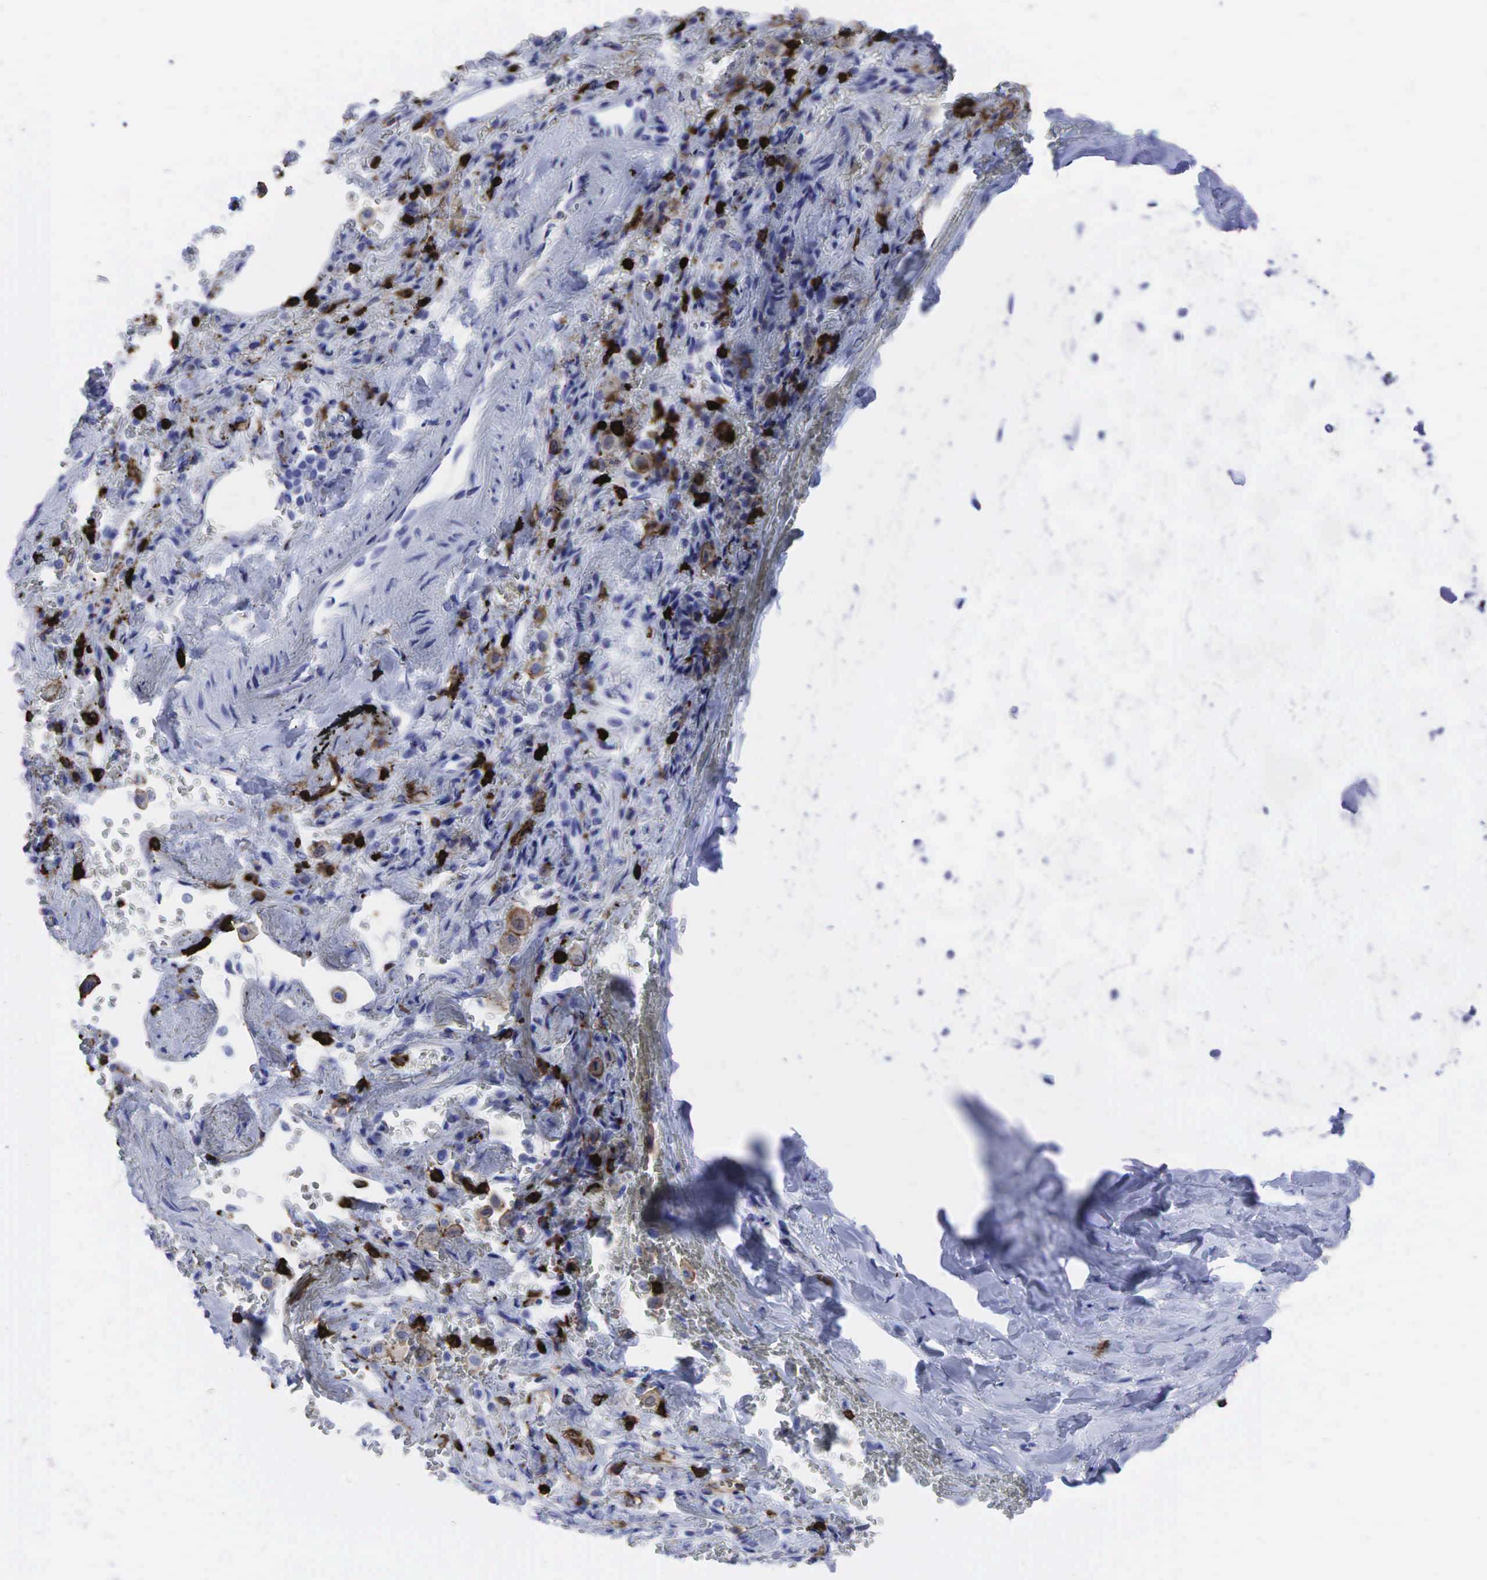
{"staining": {"intensity": "negative", "quantity": "none", "location": "none"}, "tissue": "bronchus", "cell_type": "Respiratory epithelial cells", "image_type": "normal", "snomed": [{"axis": "morphology", "description": "Normal tissue, NOS"}, {"axis": "topography", "description": "Cartilage tissue"}, {"axis": "topography", "description": "Lung"}], "caption": "DAB (3,3'-diaminobenzidine) immunohistochemical staining of normal human bronchus demonstrates no significant staining in respiratory epithelial cells. Brightfield microscopy of immunohistochemistry stained with DAB (brown) and hematoxylin (blue), captured at high magnification.", "gene": "PTPRC", "patient": {"sex": "male", "age": 65}}